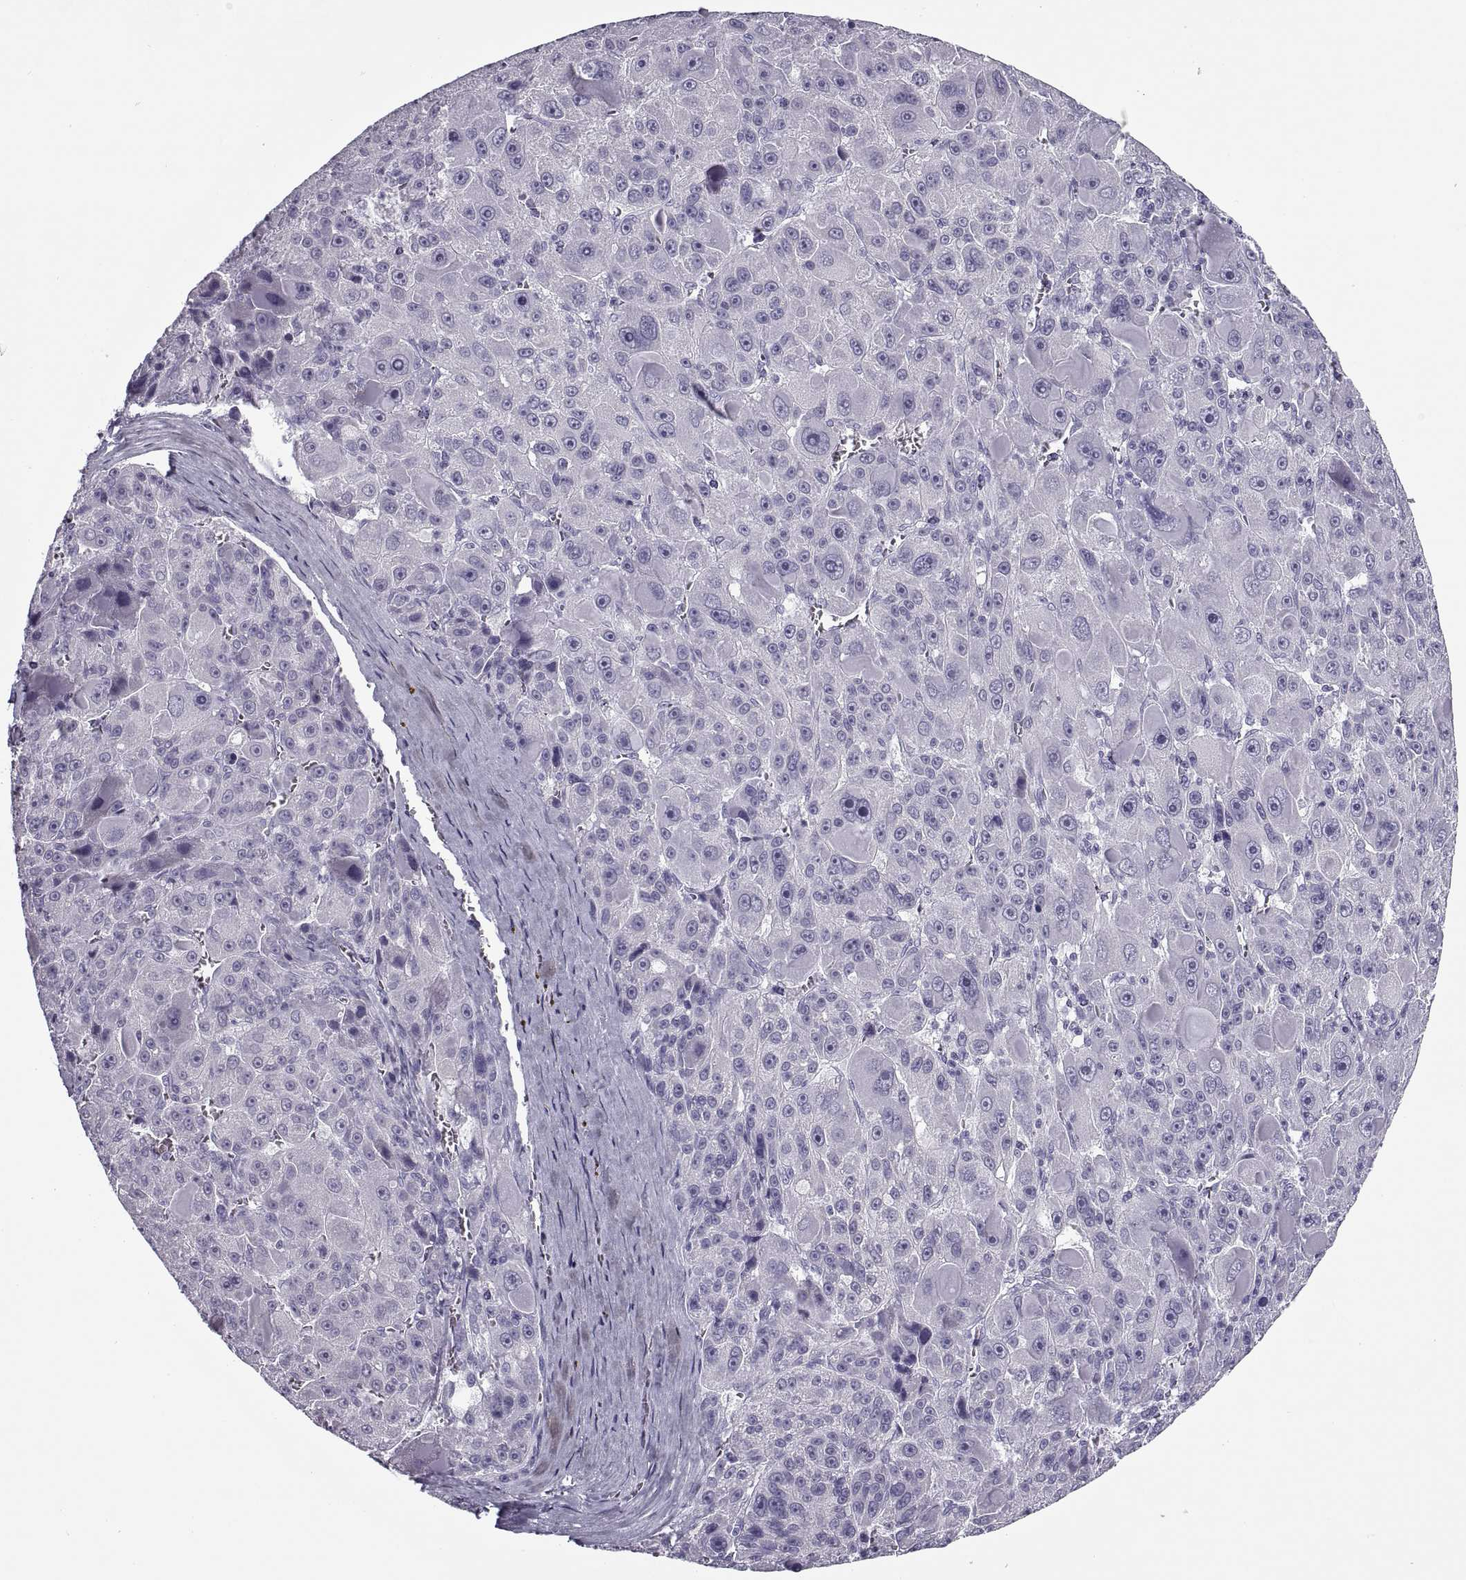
{"staining": {"intensity": "negative", "quantity": "none", "location": "none"}, "tissue": "liver cancer", "cell_type": "Tumor cells", "image_type": "cancer", "snomed": [{"axis": "morphology", "description": "Carcinoma, Hepatocellular, NOS"}, {"axis": "topography", "description": "Liver"}], "caption": "Human hepatocellular carcinoma (liver) stained for a protein using immunohistochemistry reveals no expression in tumor cells.", "gene": "RLBP1", "patient": {"sex": "male", "age": 76}}